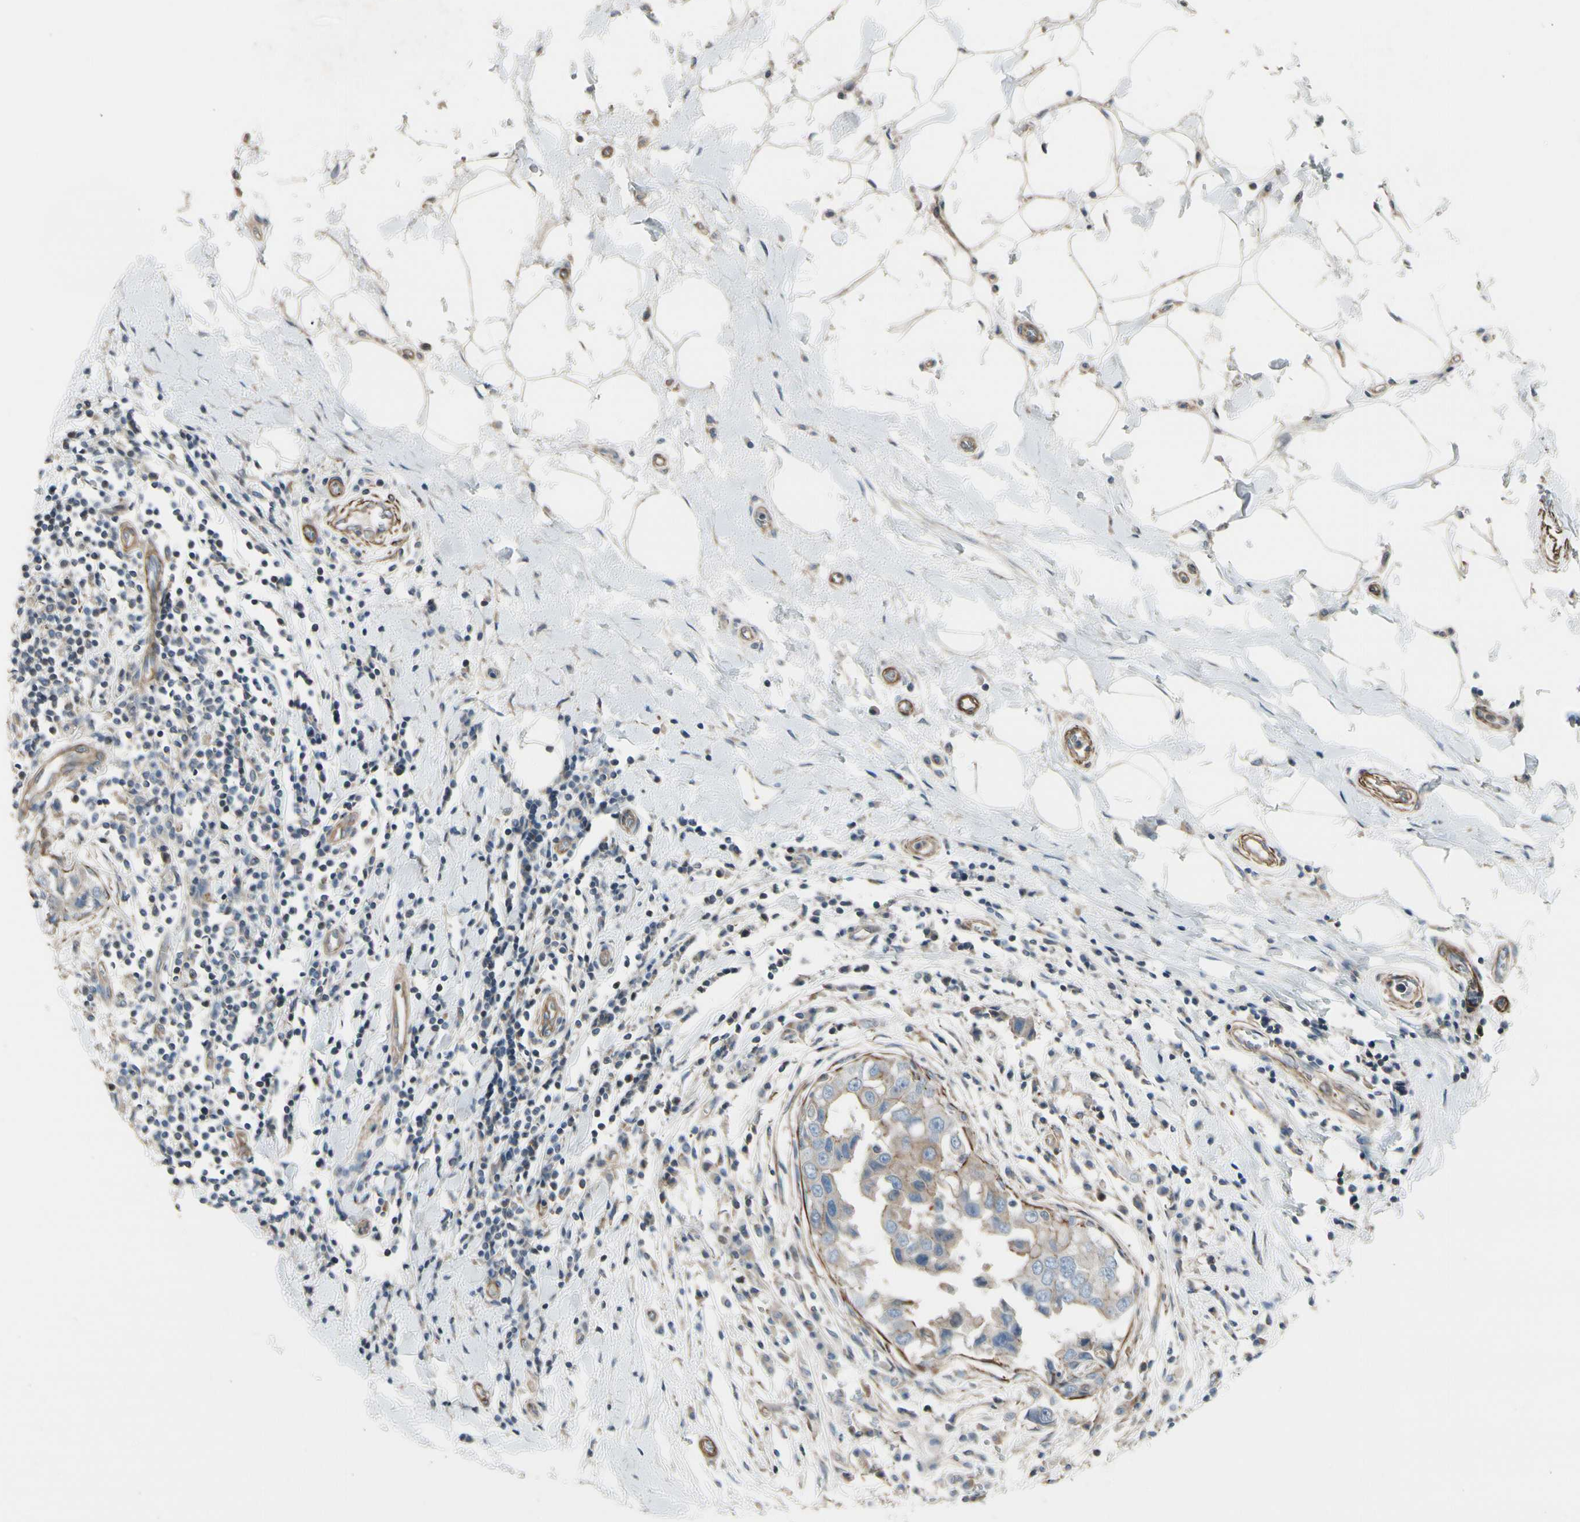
{"staining": {"intensity": "weak", "quantity": "25%-75%", "location": "cytoplasmic/membranous"}, "tissue": "breast cancer", "cell_type": "Tumor cells", "image_type": "cancer", "snomed": [{"axis": "morphology", "description": "Duct carcinoma"}, {"axis": "topography", "description": "Breast"}], "caption": "Immunohistochemistry (IHC) photomicrograph of invasive ductal carcinoma (breast) stained for a protein (brown), which exhibits low levels of weak cytoplasmic/membranous positivity in about 25%-75% of tumor cells.", "gene": "TPM1", "patient": {"sex": "female", "age": 27}}